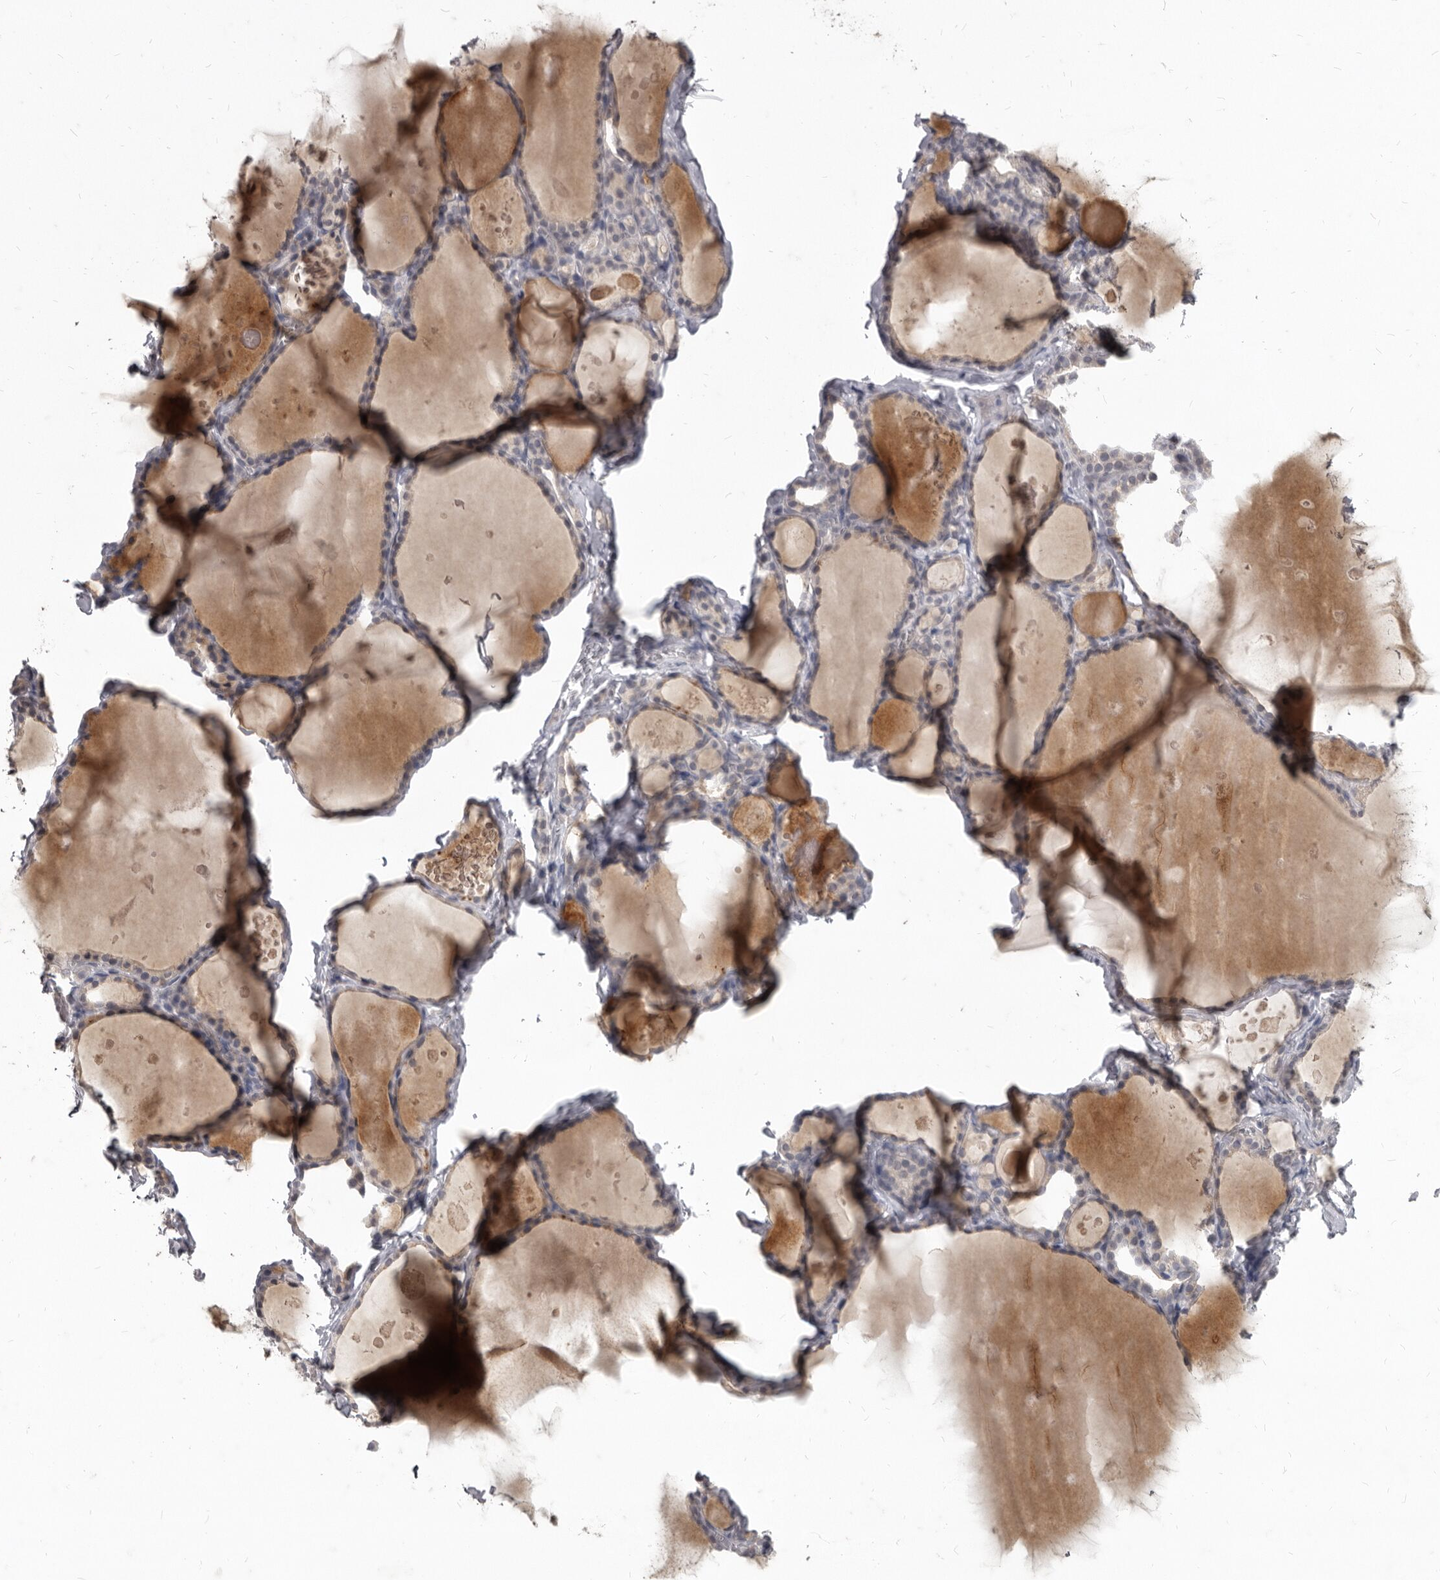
{"staining": {"intensity": "weak", "quantity": "25%-75%", "location": "cytoplasmic/membranous"}, "tissue": "thyroid gland", "cell_type": "Glandular cells", "image_type": "normal", "snomed": [{"axis": "morphology", "description": "Normal tissue, NOS"}, {"axis": "topography", "description": "Thyroid gland"}], "caption": "Glandular cells reveal low levels of weak cytoplasmic/membranous positivity in about 25%-75% of cells in normal human thyroid gland.", "gene": "SULT1E1", "patient": {"sex": "male", "age": 56}}